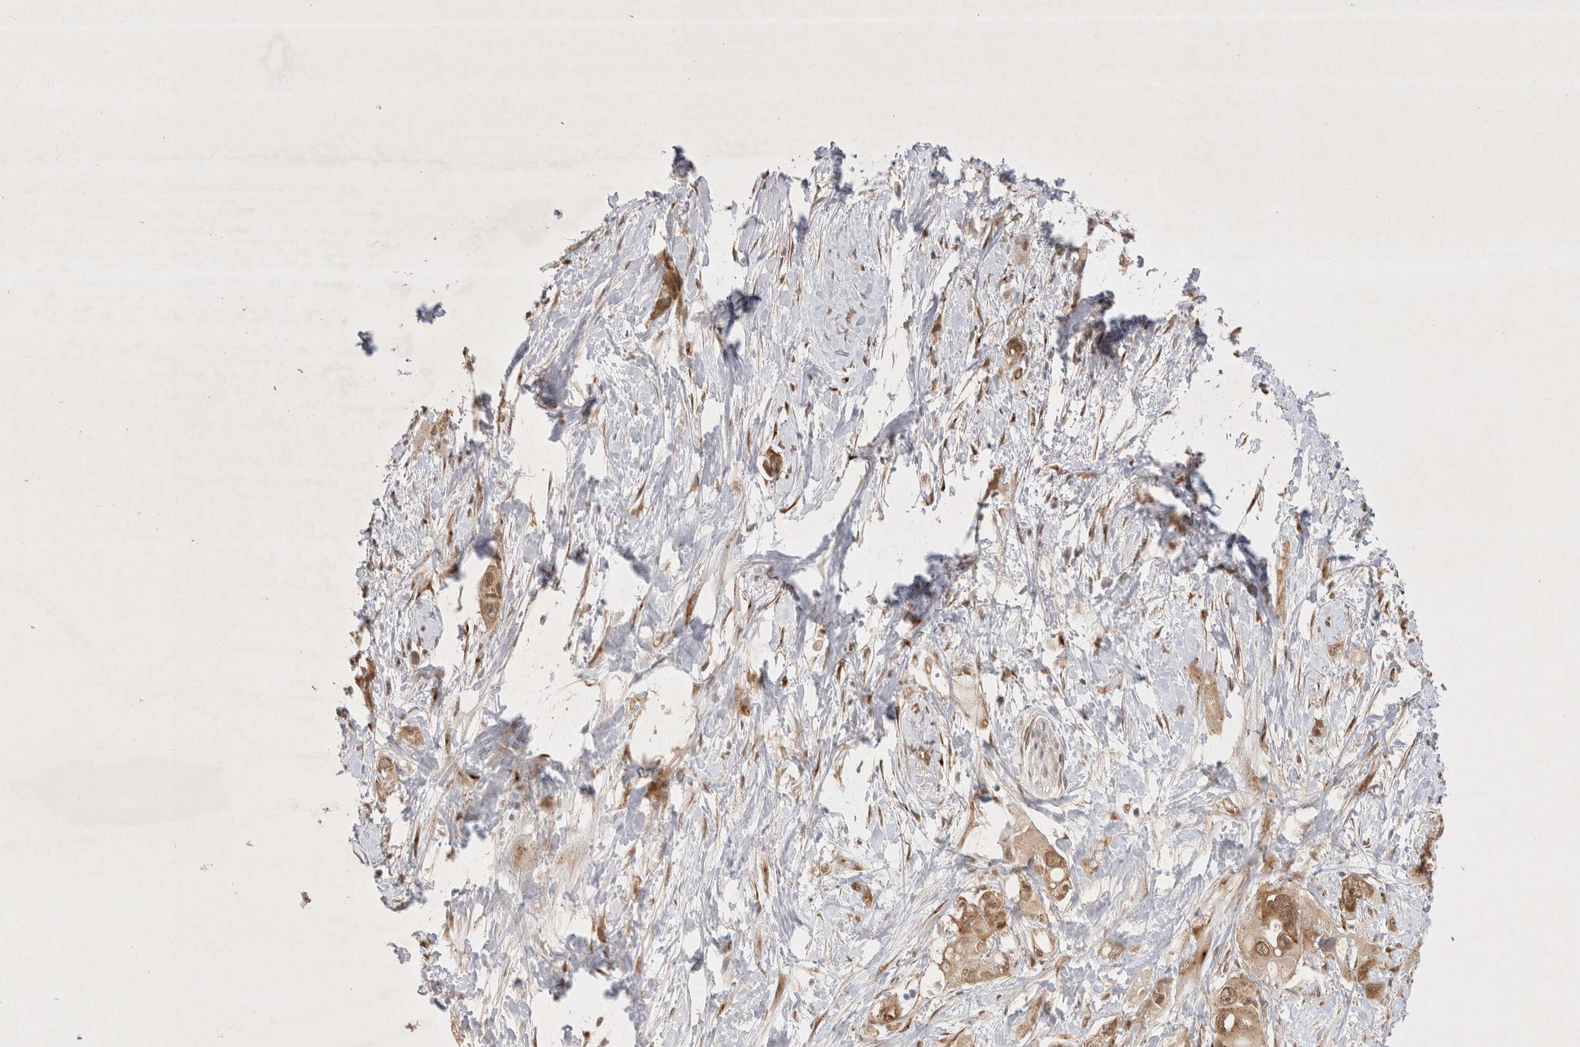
{"staining": {"intensity": "moderate", "quantity": ">75%", "location": "cytoplasmic/membranous,nuclear"}, "tissue": "pancreatic cancer", "cell_type": "Tumor cells", "image_type": "cancer", "snomed": [{"axis": "morphology", "description": "Adenocarcinoma, NOS"}, {"axis": "topography", "description": "Pancreas"}], "caption": "IHC (DAB (3,3'-diaminobenzidine)) staining of adenocarcinoma (pancreatic) demonstrates moderate cytoplasmic/membranous and nuclear protein expression in approximately >75% of tumor cells.", "gene": "WIPF2", "patient": {"sex": "female", "age": 56}}